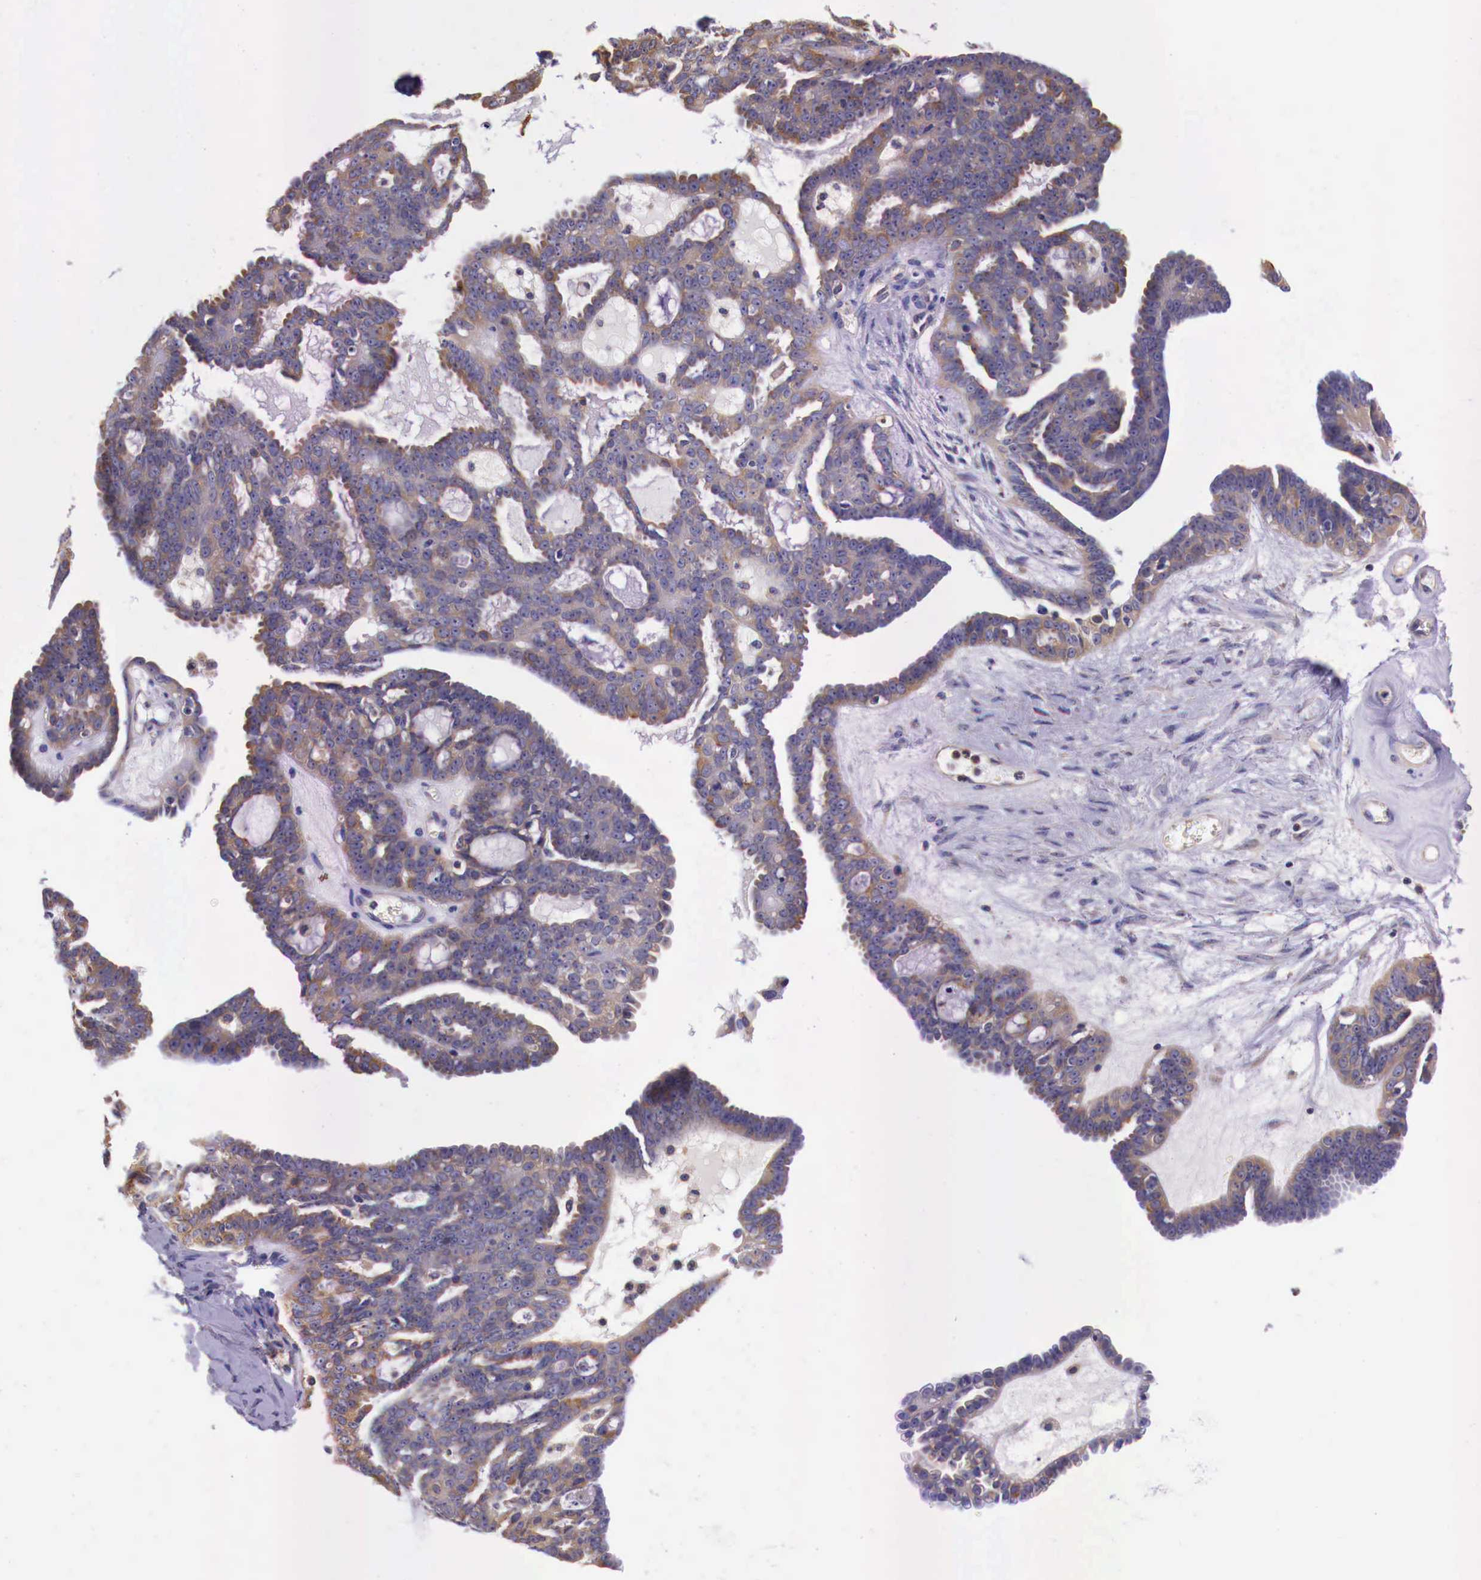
{"staining": {"intensity": "weak", "quantity": ">75%", "location": "cytoplasmic/membranous"}, "tissue": "ovarian cancer", "cell_type": "Tumor cells", "image_type": "cancer", "snomed": [{"axis": "morphology", "description": "Cystadenocarcinoma, serous, NOS"}, {"axis": "topography", "description": "Ovary"}], "caption": "Immunohistochemistry of serous cystadenocarcinoma (ovarian) reveals low levels of weak cytoplasmic/membranous expression in about >75% of tumor cells. (brown staining indicates protein expression, while blue staining denotes nuclei).", "gene": "GRIPAP1", "patient": {"sex": "female", "age": 71}}